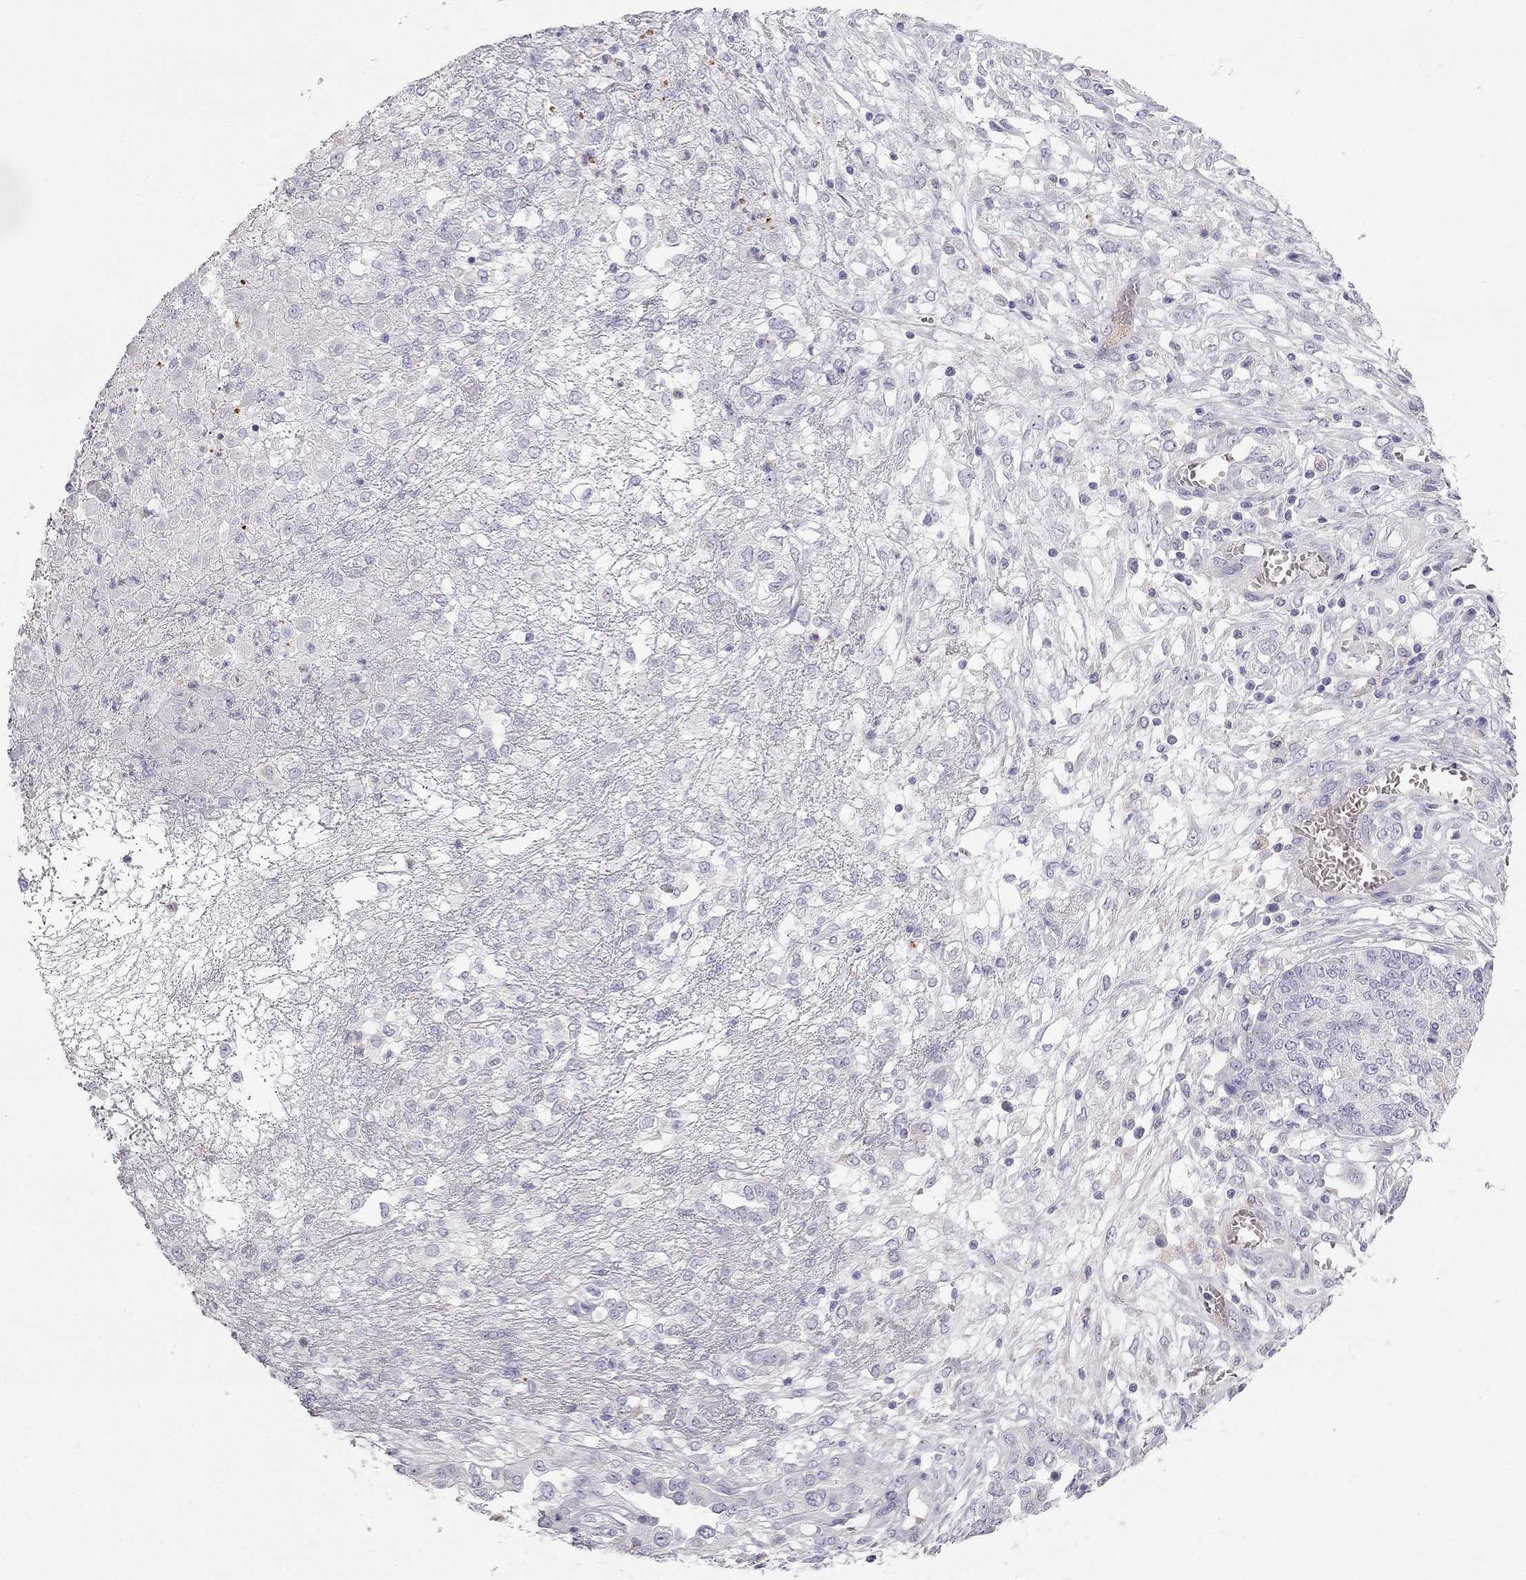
{"staining": {"intensity": "negative", "quantity": "none", "location": "none"}, "tissue": "ovarian cancer", "cell_type": "Tumor cells", "image_type": "cancer", "snomed": [{"axis": "morphology", "description": "Cystadenocarcinoma, serous, NOS"}, {"axis": "topography", "description": "Ovary"}], "caption": "Micrograph shows no protein positivity in tumor cells of ovarian serous cystadenocarcinoma tissue.", "gene": "TDRD6", "patient": {"sex": "female", "age": 67}}